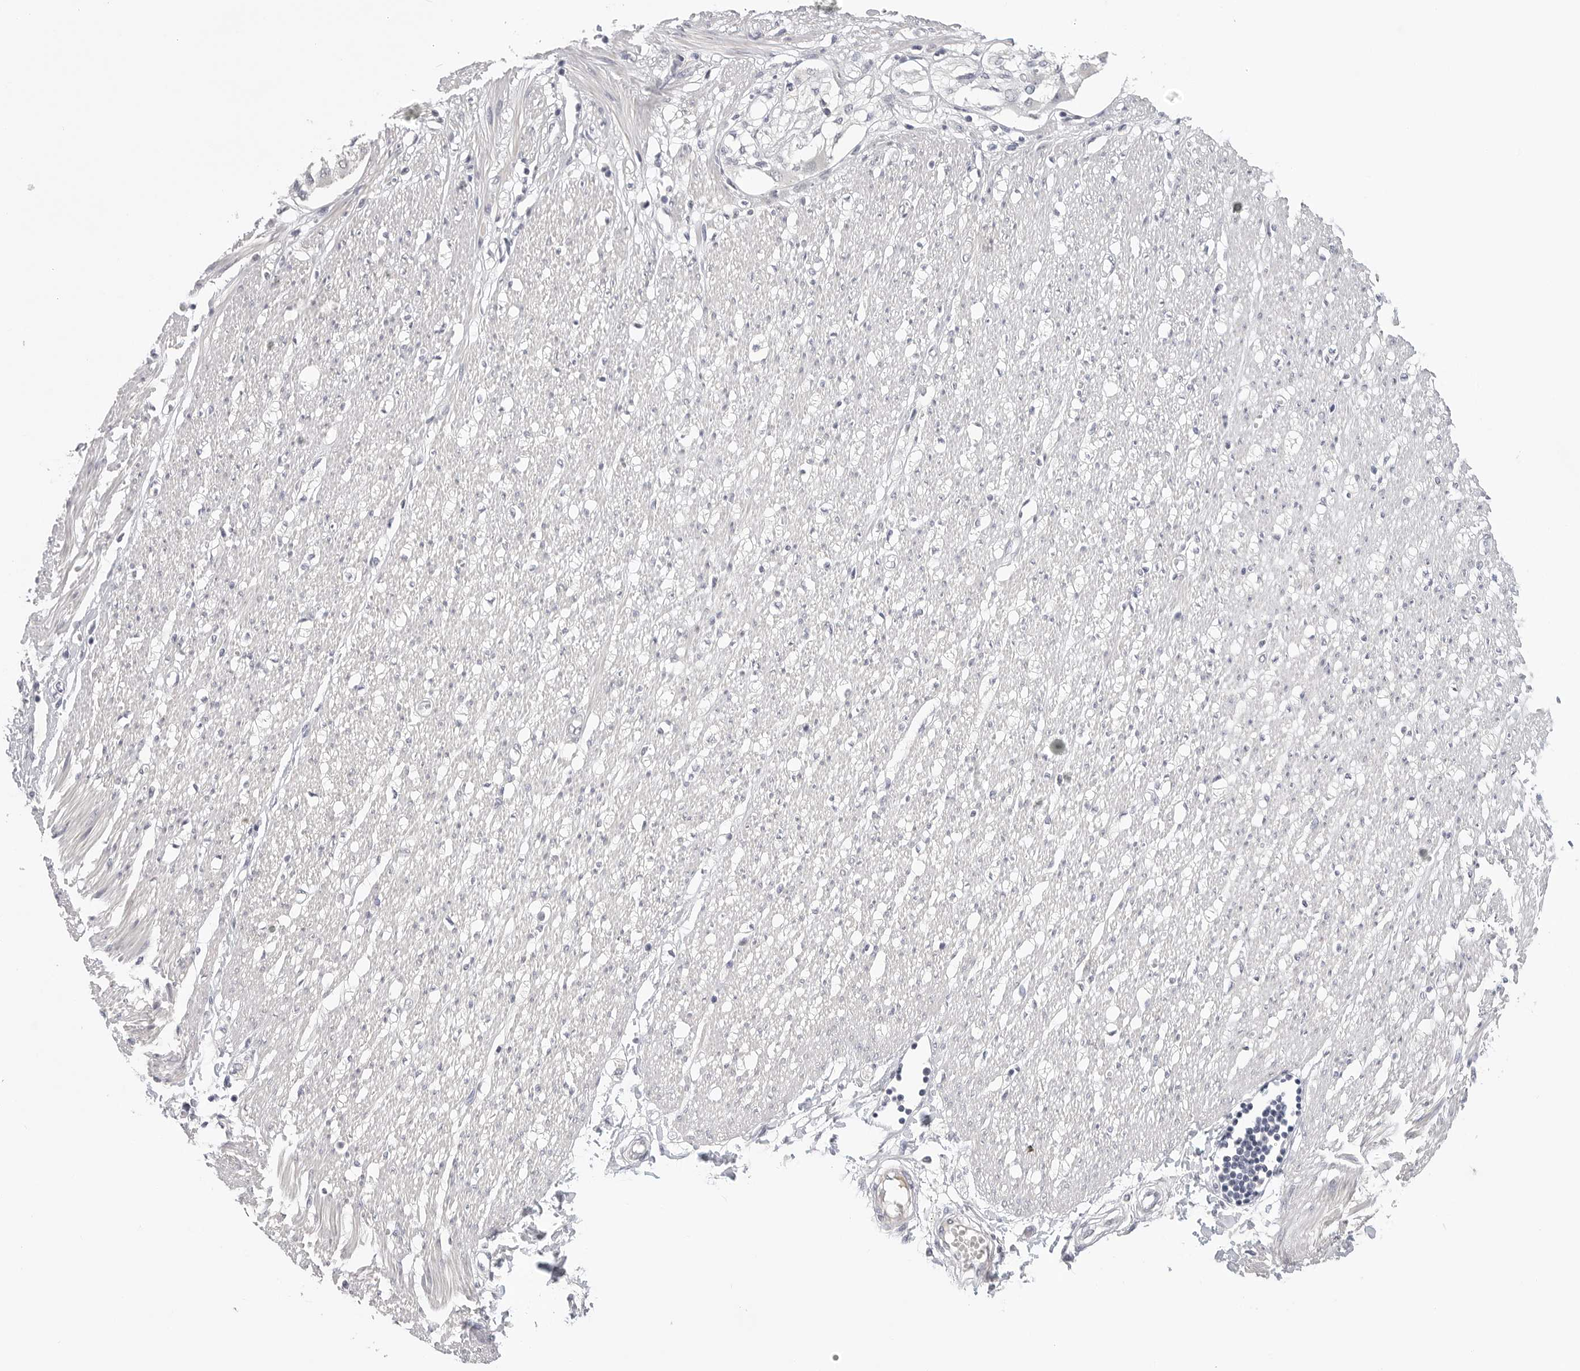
{"staining": {"intensity": "negative", "quantity": "none", "location": "none"}, "tissue": "adipose tissue", "cell_type": "Adipocytes", "image_type": "normal", "snomed": [{"axis": "morphology", "description": "Normal tissue, NOS"}, {"axis": "morphology", "description": "Adenocarcinoma, NOS"}, {"axis": "topography", "description": "Colon"}, {"axis": "topography", "description": "Peripheral nerve tissue"}], "caption": "Adipocytes show no significant staining in benign adipose tissue. Brightfield microscopy of immunohistochemistry (IHC) stained with DAB (3,3'-diaminobenzidine) (brown) and hematoxylin (blue), captured at high magnification.", "gene": "FBN2", "patient": {"sex": "male", "age": 14}}